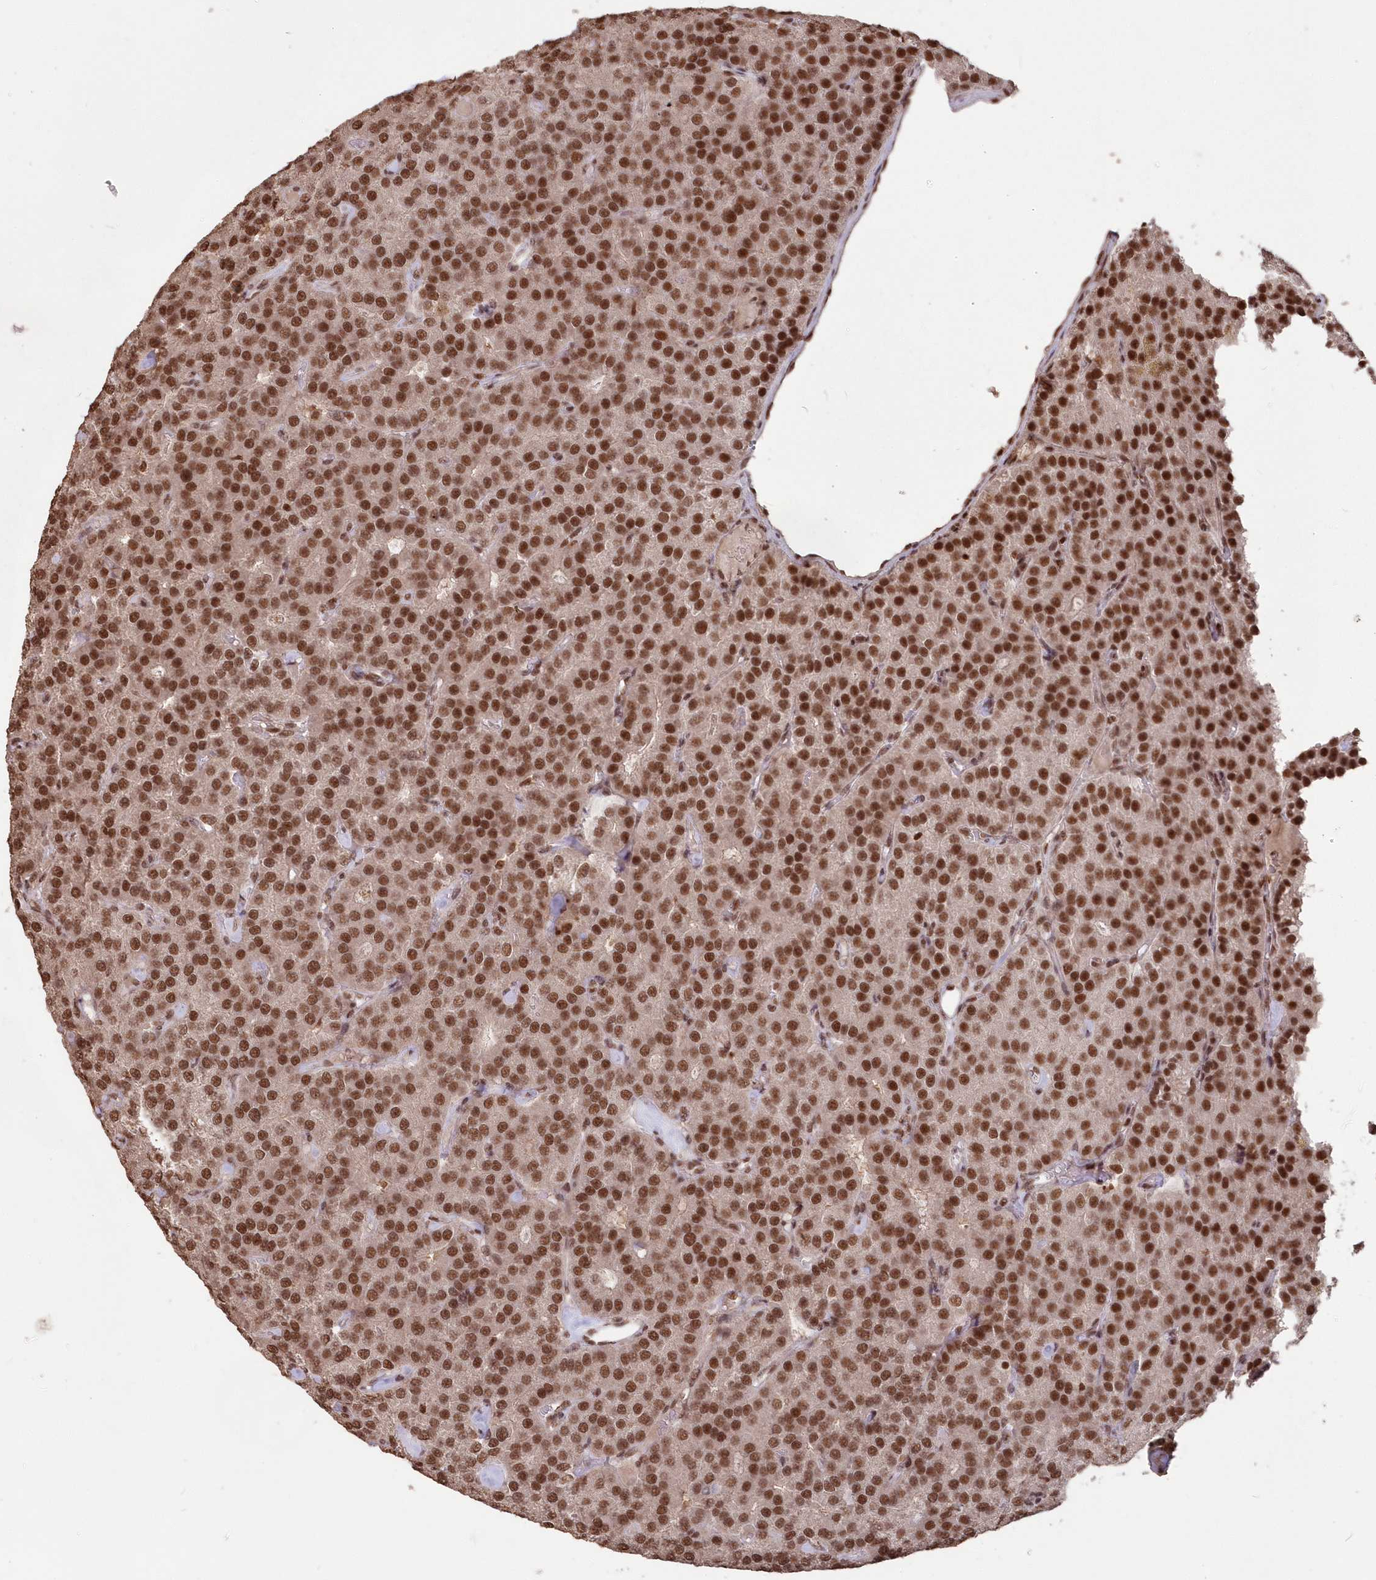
{"staining": {"intensity": "strong", "quantity": "25%-75%", "location": "nuclear"}, "tissue": "parathyroid gland", "cell_type": "Glandular cells", "image_type": "normal", "snomed": [{"axis": "morphology", "description": "Normal tissue, NOS"}, {"axis": "morphology", "description": "Adenoma, NOS"}, {"axis": "topography", "description": "Parathyroid gland"}], "caption": "Unremarkable parathyroid gland was stained to show a protein in brown. There is high levels of strong nuclear positivity in approximately 25%-75% of glandular cells. The staining is performed using DAB brown chromogen to label protein expression. The nuclei are counter-stained blue using hematoxylin.", "gene": "PDS5A", "patient": {"sex": "female", "age": 86}}